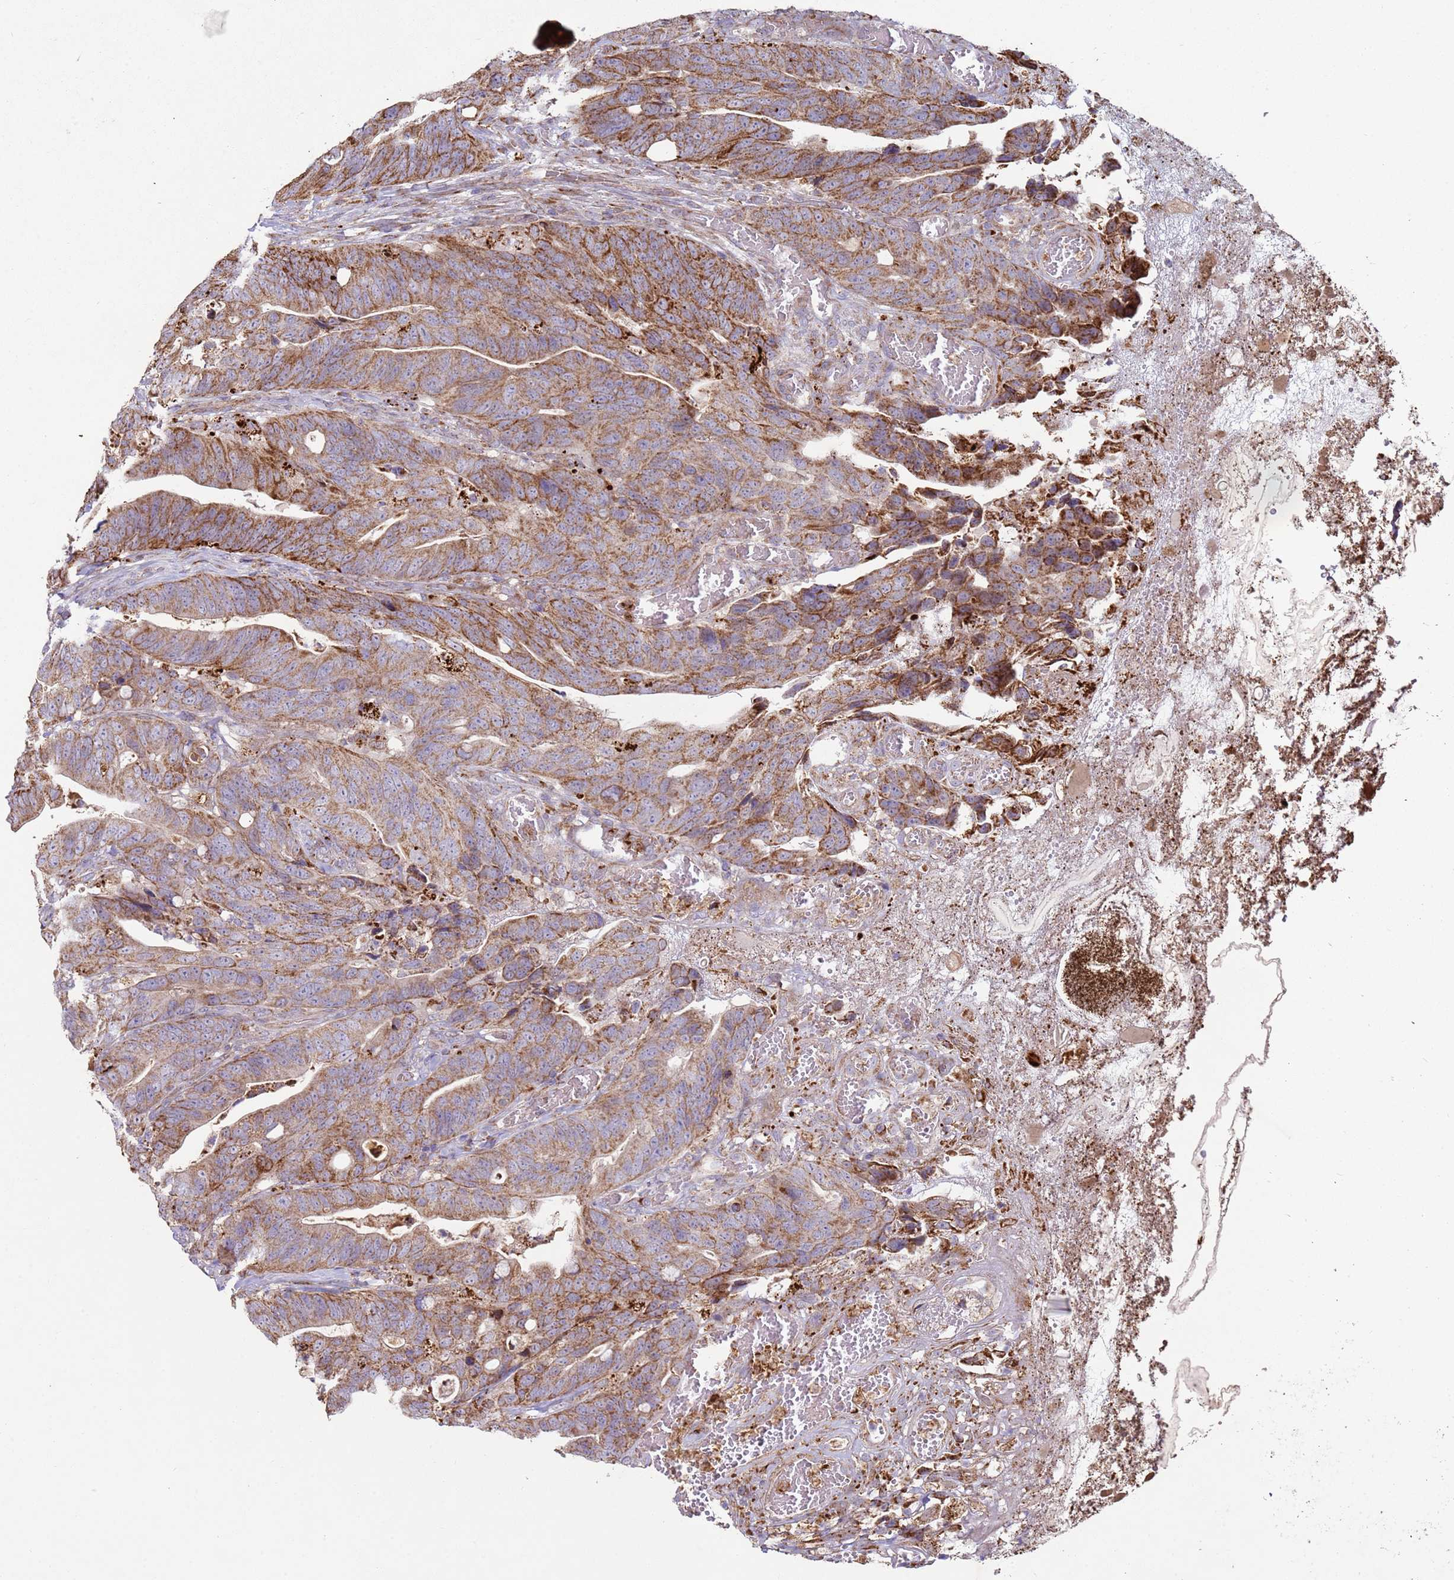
{"staining": {"intensity": "moderate", "quantity": ">75%", "location": "cytoplasmic/membranous"}, "tissue": "colorectal cancer", "cell_type": "Tumor cells", "image_type": "cancer", "snomed": [{"axis": "morphology", "description": "Adenocarcinoma, NOS"}, {"axis": "topography", "description": "Colon"}], "caption": "Approximately >75% of tumor cells in human colorectal adenocarcinoma reveal moderate cytoplasmic/membranous protein positivity as visualized by brown immunohistochemical staining.", "gene": "FBXO33", "patient": {"sex": "female", "age": 82}}